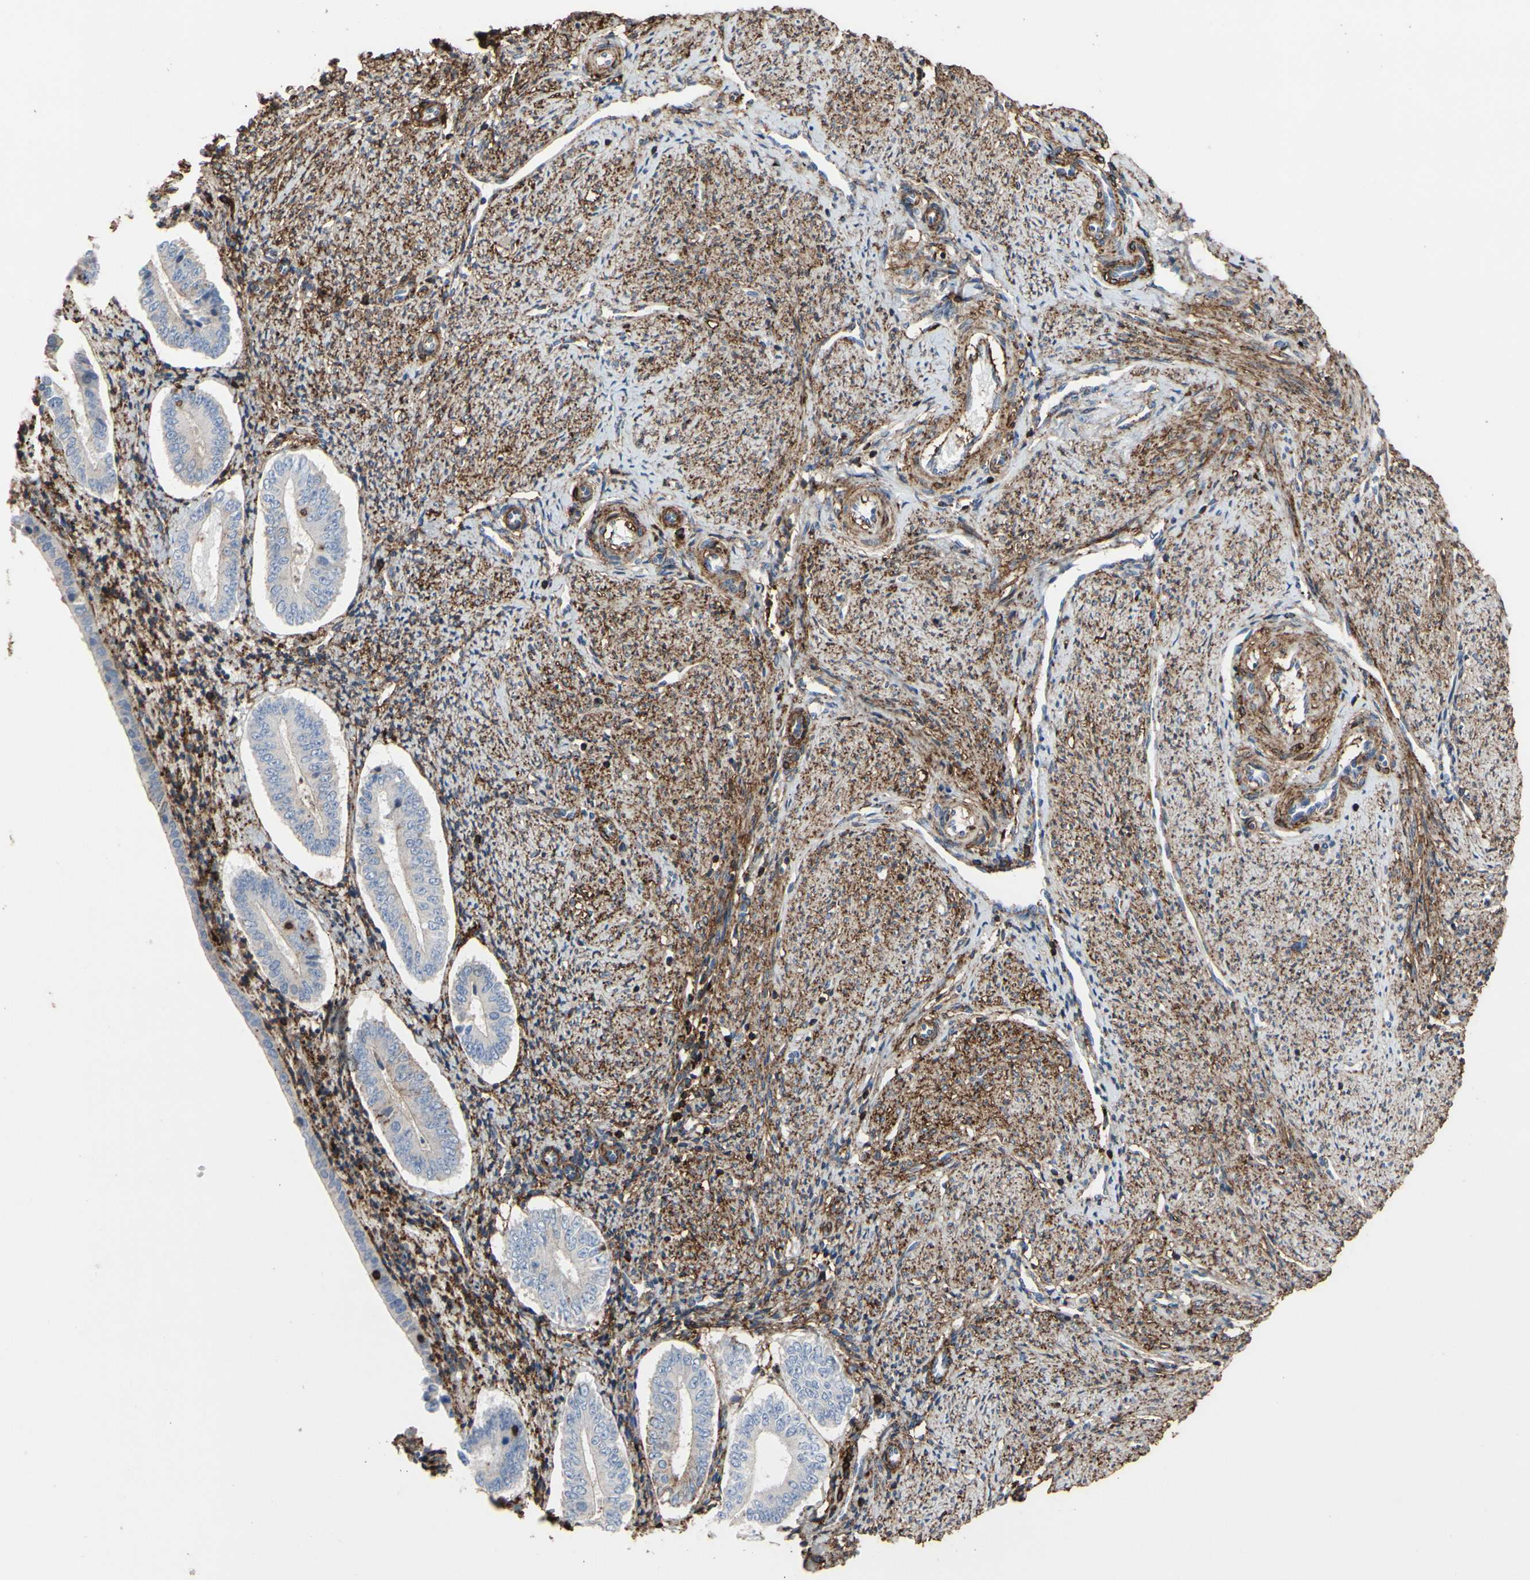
{"staining": {"intensity": "moderate", "quantity": ">75%", "location": "cytoplasmic/membranous"}, "tissue": "endometrium", "cell_type": "Cells in endometrial stroma", "image_type": "normal", "snomed": [{"axis": "morphology", "description": "Normal tissue, NOS"}, {"axis": "topography", "description": "Endometrium"}], "caption": "Immunohistochemistry (IHC) staining of benign endometrium, which demonstrates medium levels of moderate cytoplasmic/membranous expression in approximately >75% of cells in endometrial stroma indicating moderate cytoplasmic/membranous protein staining. The staining was performed using DAB (3,3'-diaminobenzidine) (brown) for protein detection and nuclei were counterstained in hematoxylin (blue).", "gene": "ANXA6", "patient": {"sex": "female", "age": 42}}